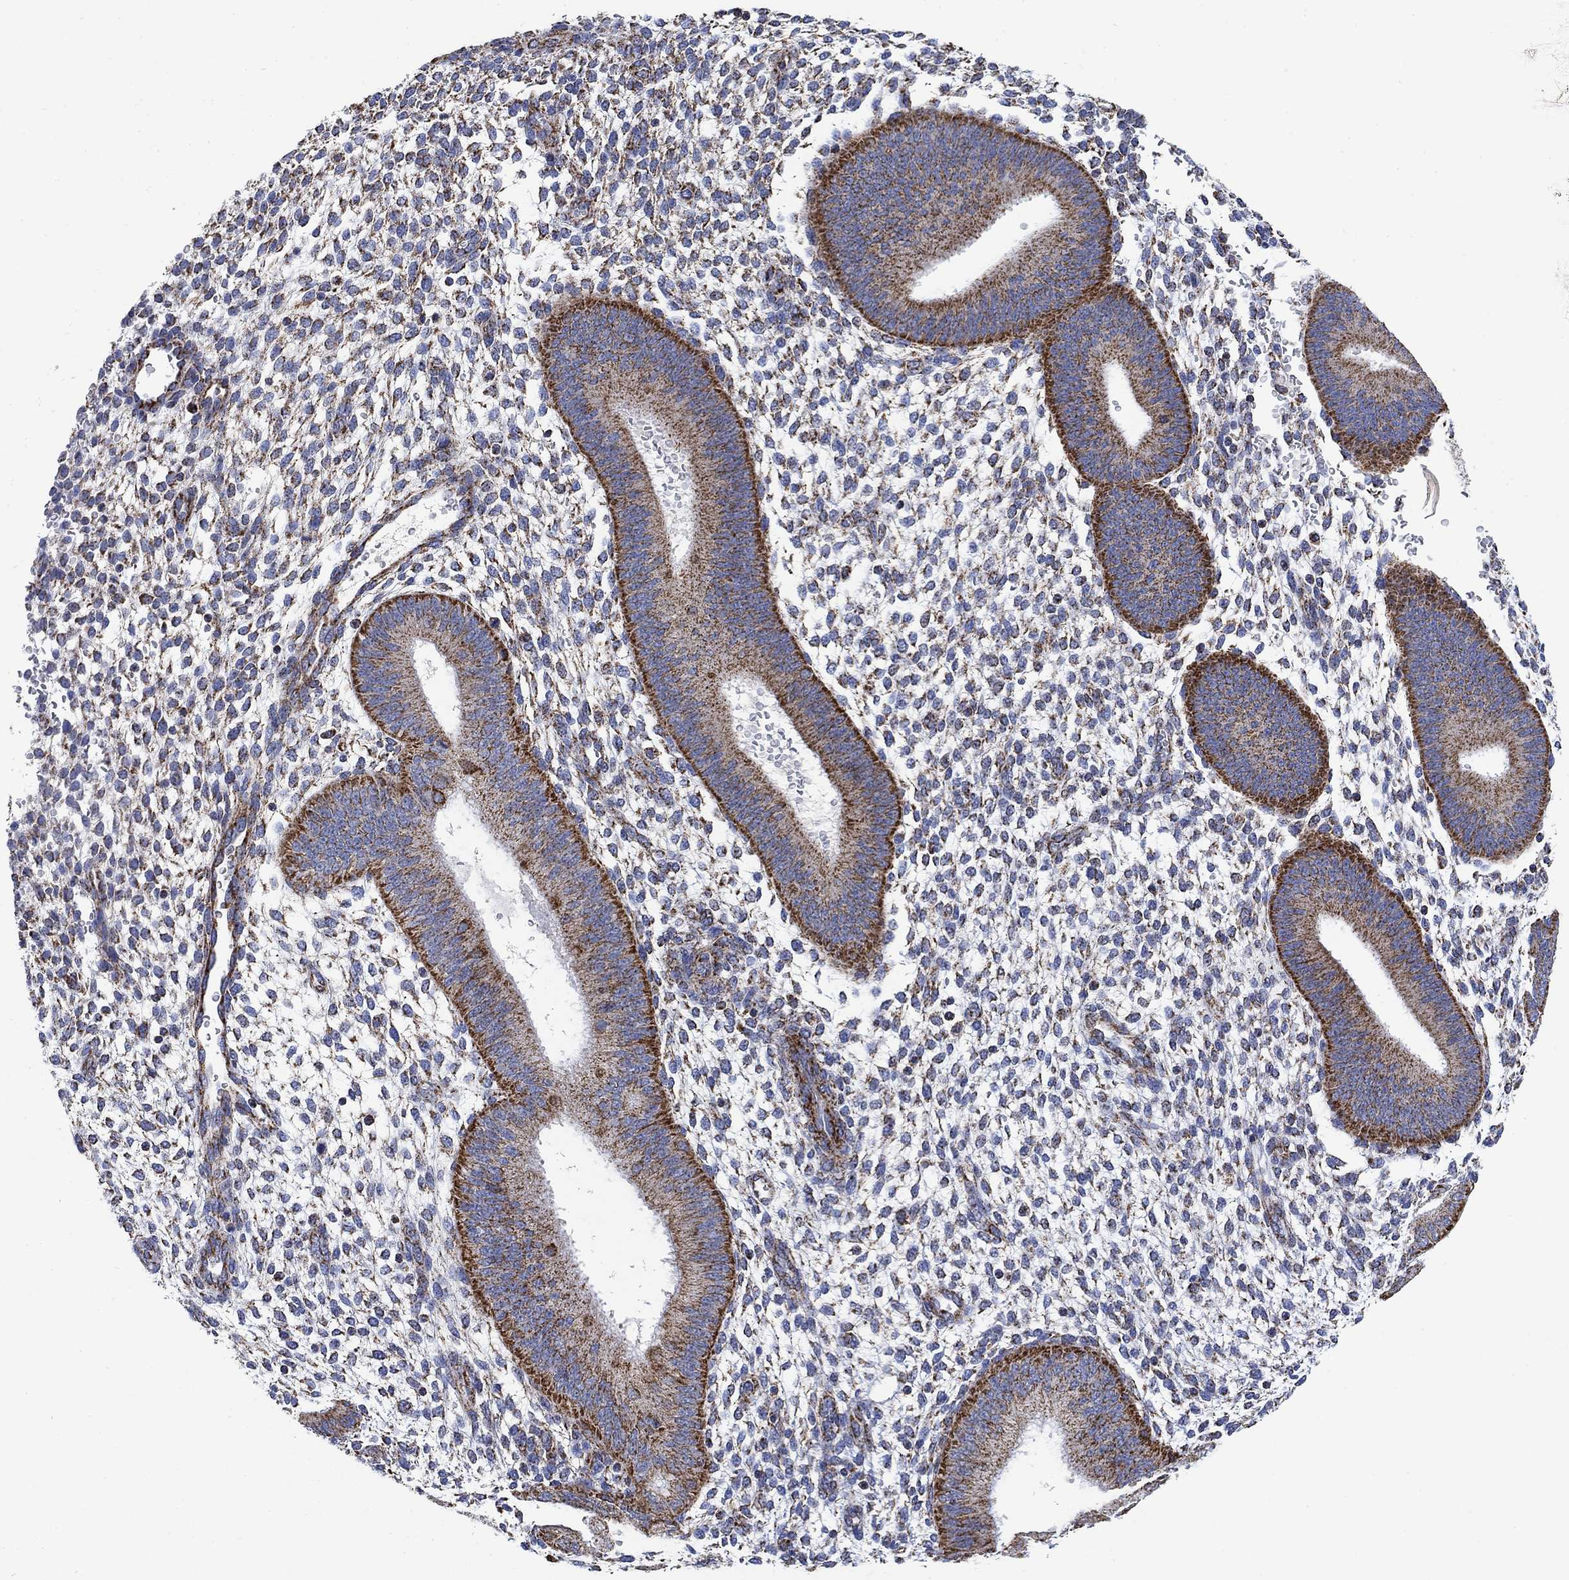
{"staining": {"intensity": "moderate", "quantity": ">75%", "location": "cytoplasmic/membranous"}, "tissue": "endometrium", "cell_type": "Cells in endometrial stroma", "image_type": "normal", "snomed": [{"axis": "morphology", "description": "Normal tissue, NOS"}, {"axis": "topography", "description": "Endometrium"}], "caption": "Immunohistochemistry histopathology image of normal endometrium: human endometrium stained using immunohistochemistry (IHC) demonstrates medium levels of moderate protein expression localized specifically in the cytoplasmic/membranous of cells in endometrial stroma, appearing as a cytoplasmic/membranous brown color.", "gene": "NDUFS3", "patient": {"sex": "female", "age": 39}}